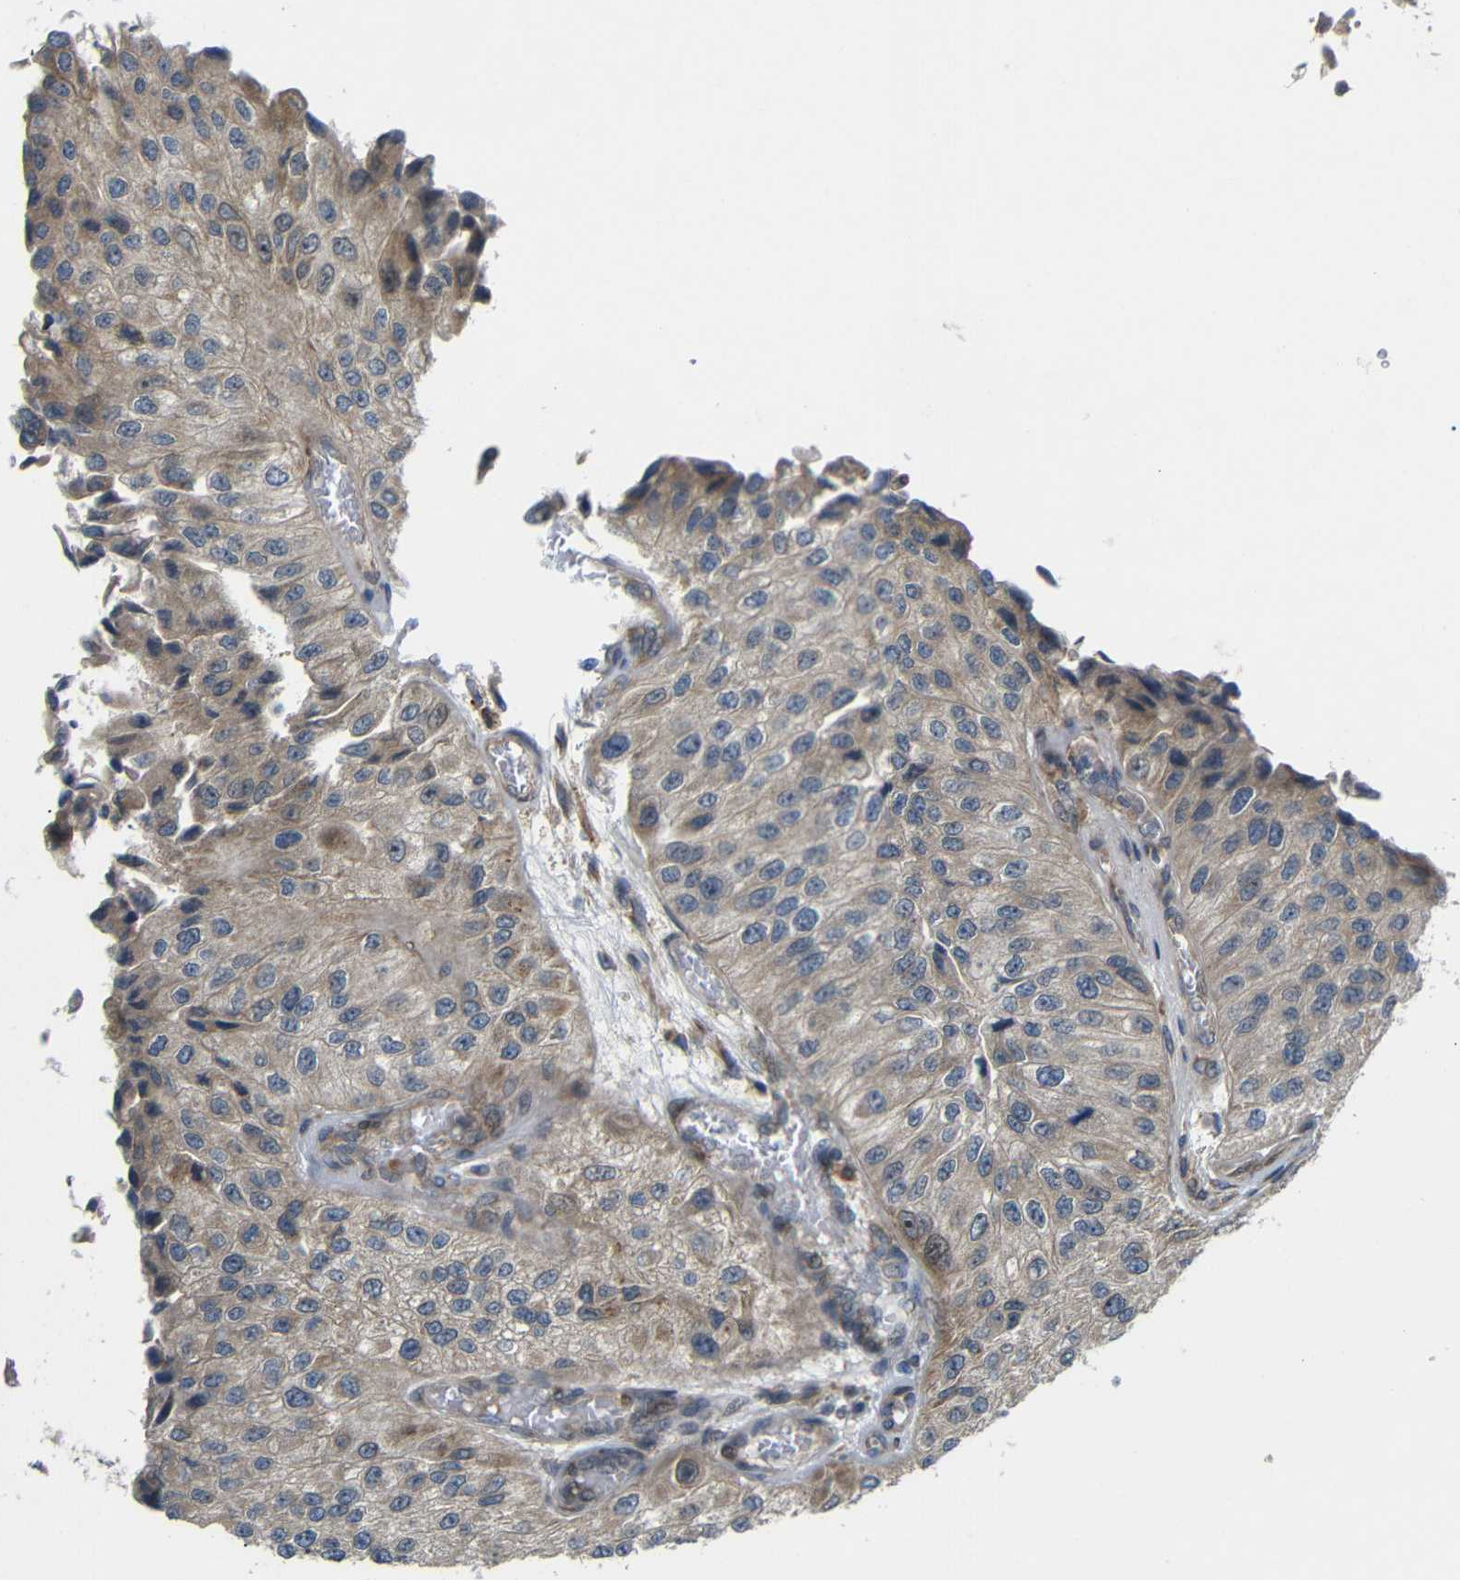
{"staining": {"intensity": "weak", "quantity": ">75%", "location": "cytoplasmic/membranous"}, "tissue": "urothelial cancer", "cell_type": "Tumor cells", "image_type": "cancer", "snomed": [{"axis": "morphology", "description": "Urothelial carcinoma, High grade"}, {"axis": "topography", "description": "Kidney"}, {"axis": "topography", "description": "Urinary bladder"}], "caption": "Weak cytoplasmic/membranous staining for a protein is identified in approximately >75% of tumor cells of urothelial cancer using IHC.", "gene": "P3H2", "patient": {"sex": "male", "age": 77}}